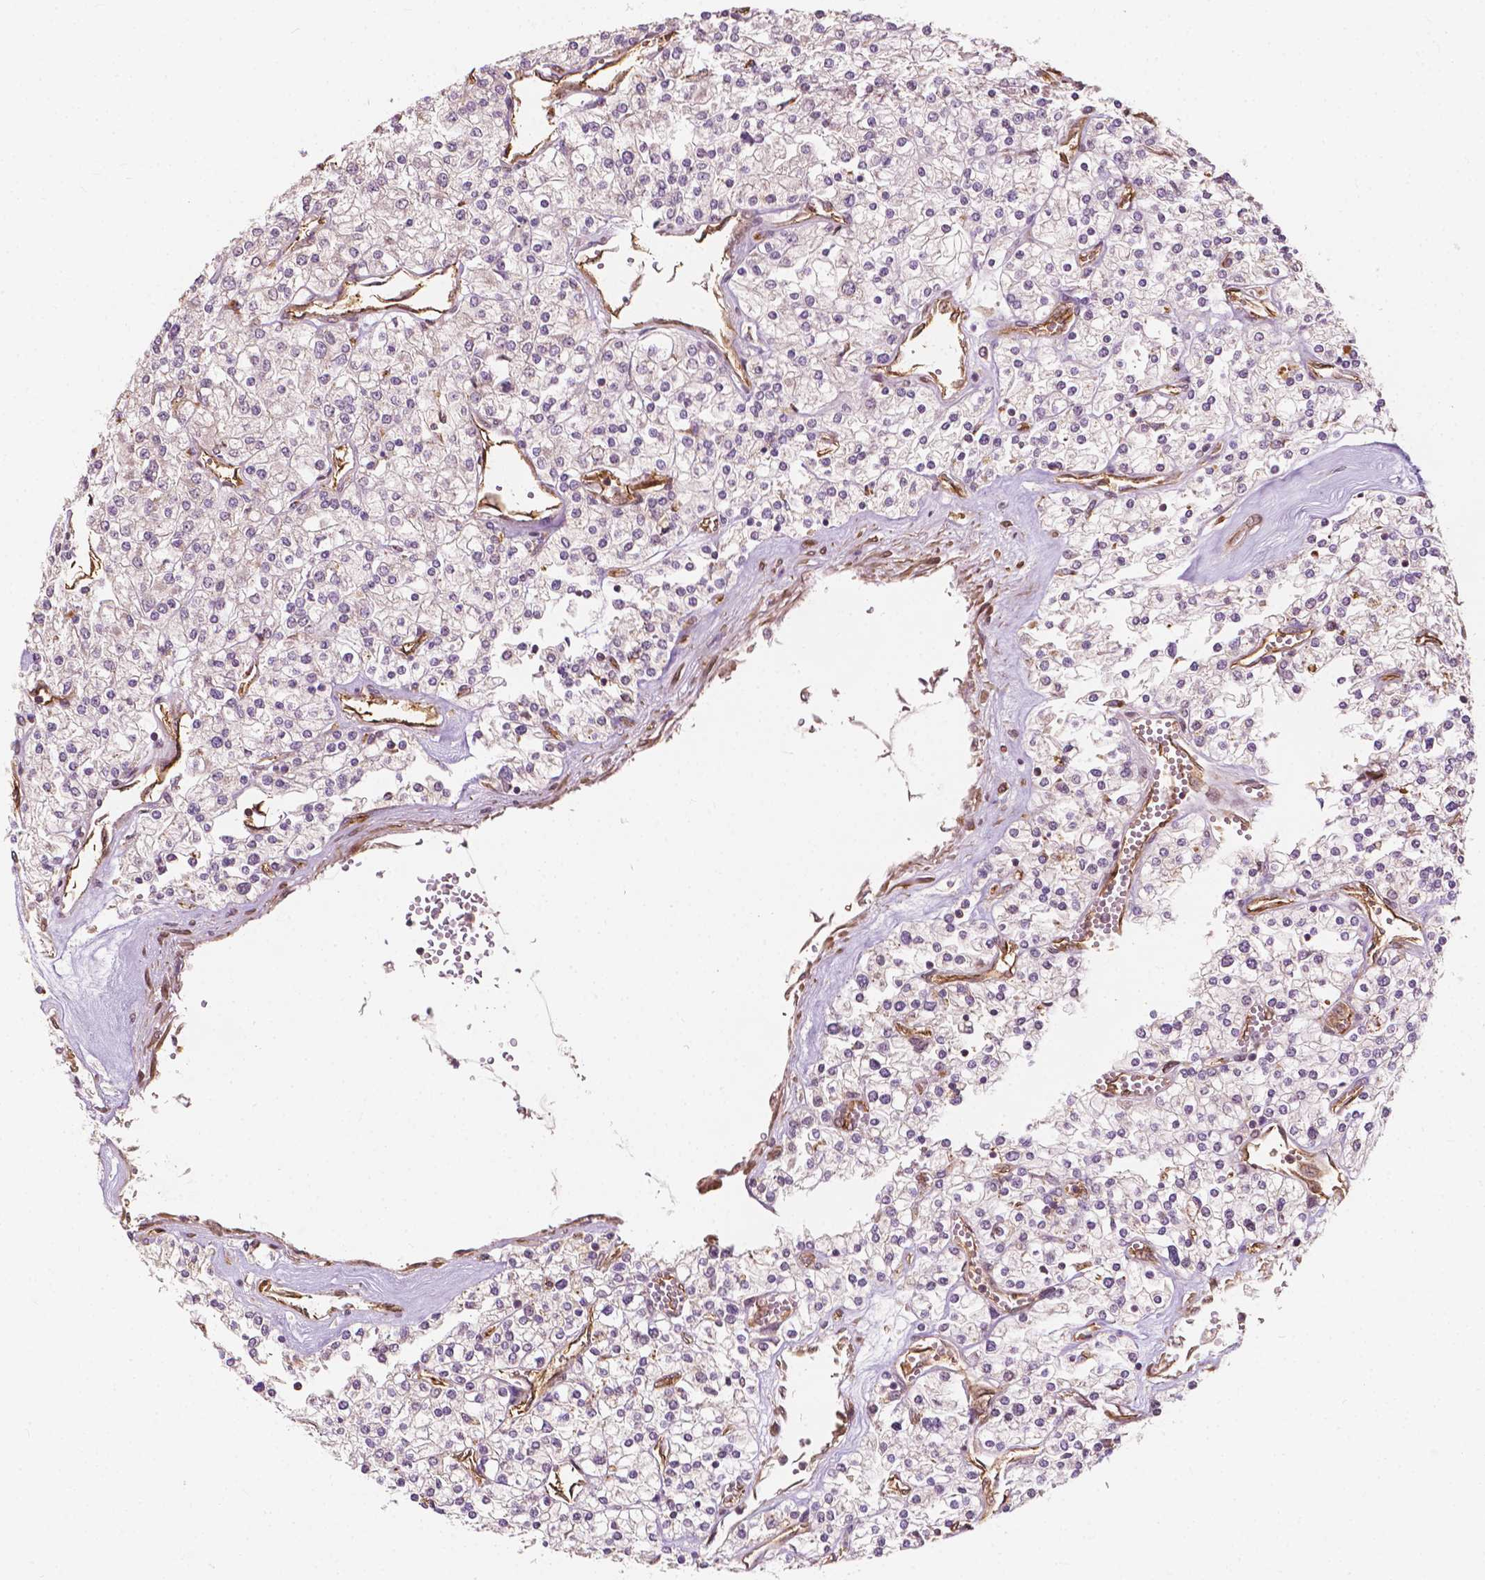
{"staining": {"intensity": "negative", "quantity": "none", "location": "none"}, "tissue": "renal cancer", "cell_type": "Tumor cells", "image_type": "cancer", "snomed": [{"axis": "morphology", "description": "Adenocarcinoma, NOS"}, {"axis": "topography", "description": "Kidney"}], "caption": "Human renal cancer (adenocarcinoma) stained for a protein using IHC demonstrates no staining in tumor cells.", "gene": "G3BP1", "patient": {"sex": "male", "age": 80}}